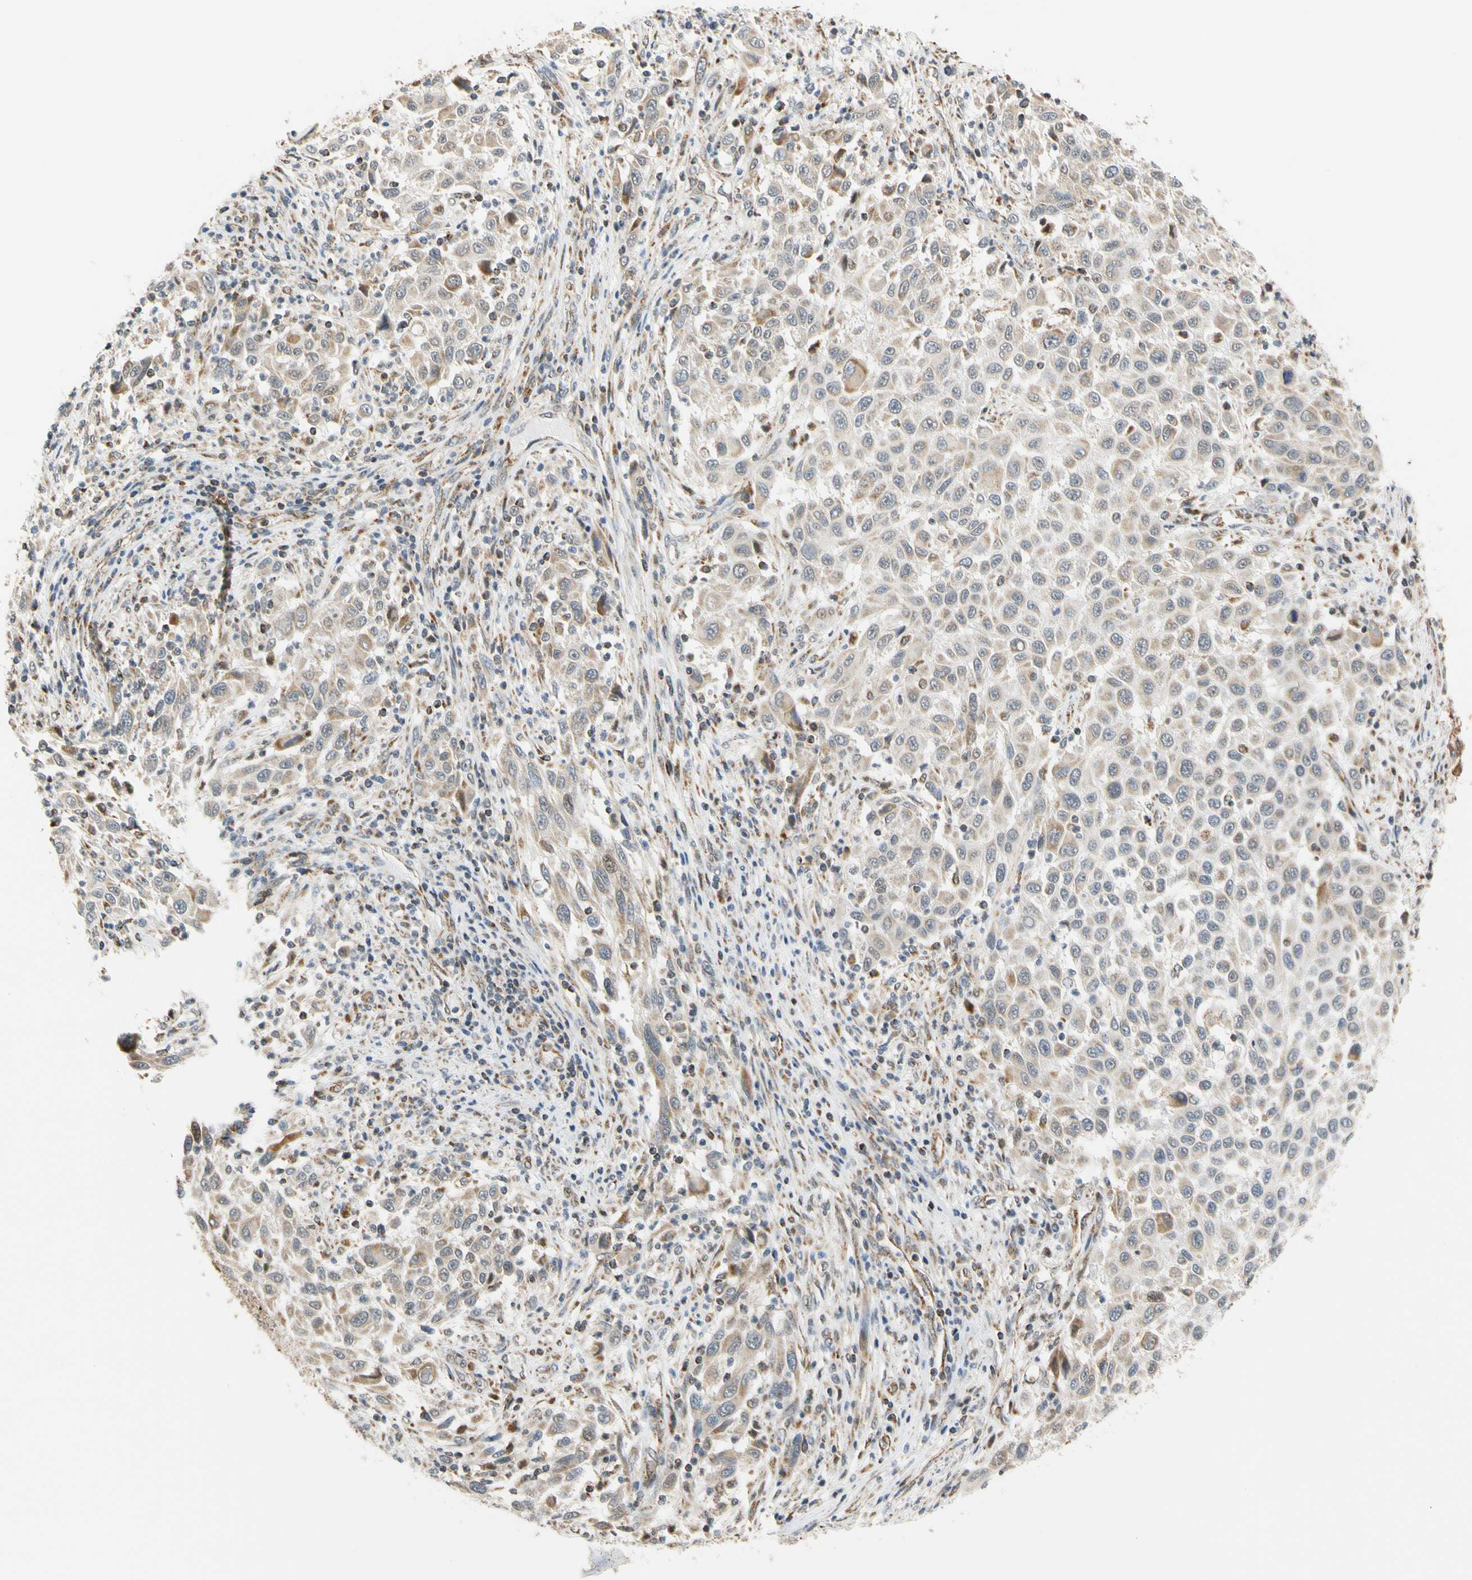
{"staining": {"intensity": "weak", "quantity": "25%-75%", "location": "cytoplasmic/membranous"}, "tissue": "melanoma", "cell_type": "Tumor cells", "image_type": "cancer", "snomed": [{"axis": "morphology", "description": "Malignant melanoma, Metastatic site"}, {"axis": "topography", "description": "Lymph node"}], "caption": "Tumor cells exhibit low levels of weak cytoplasmic/membranous positivity in about 25%-75% of cells in melanoma. (Stains: DAB (3,3'-diaminobenzidine) in brown, nuclei in blue, Microscopy: brightfield microscopy at high magnification).", "gene": "SFXN3", "patient": {"sex": "male", "age": 61}}